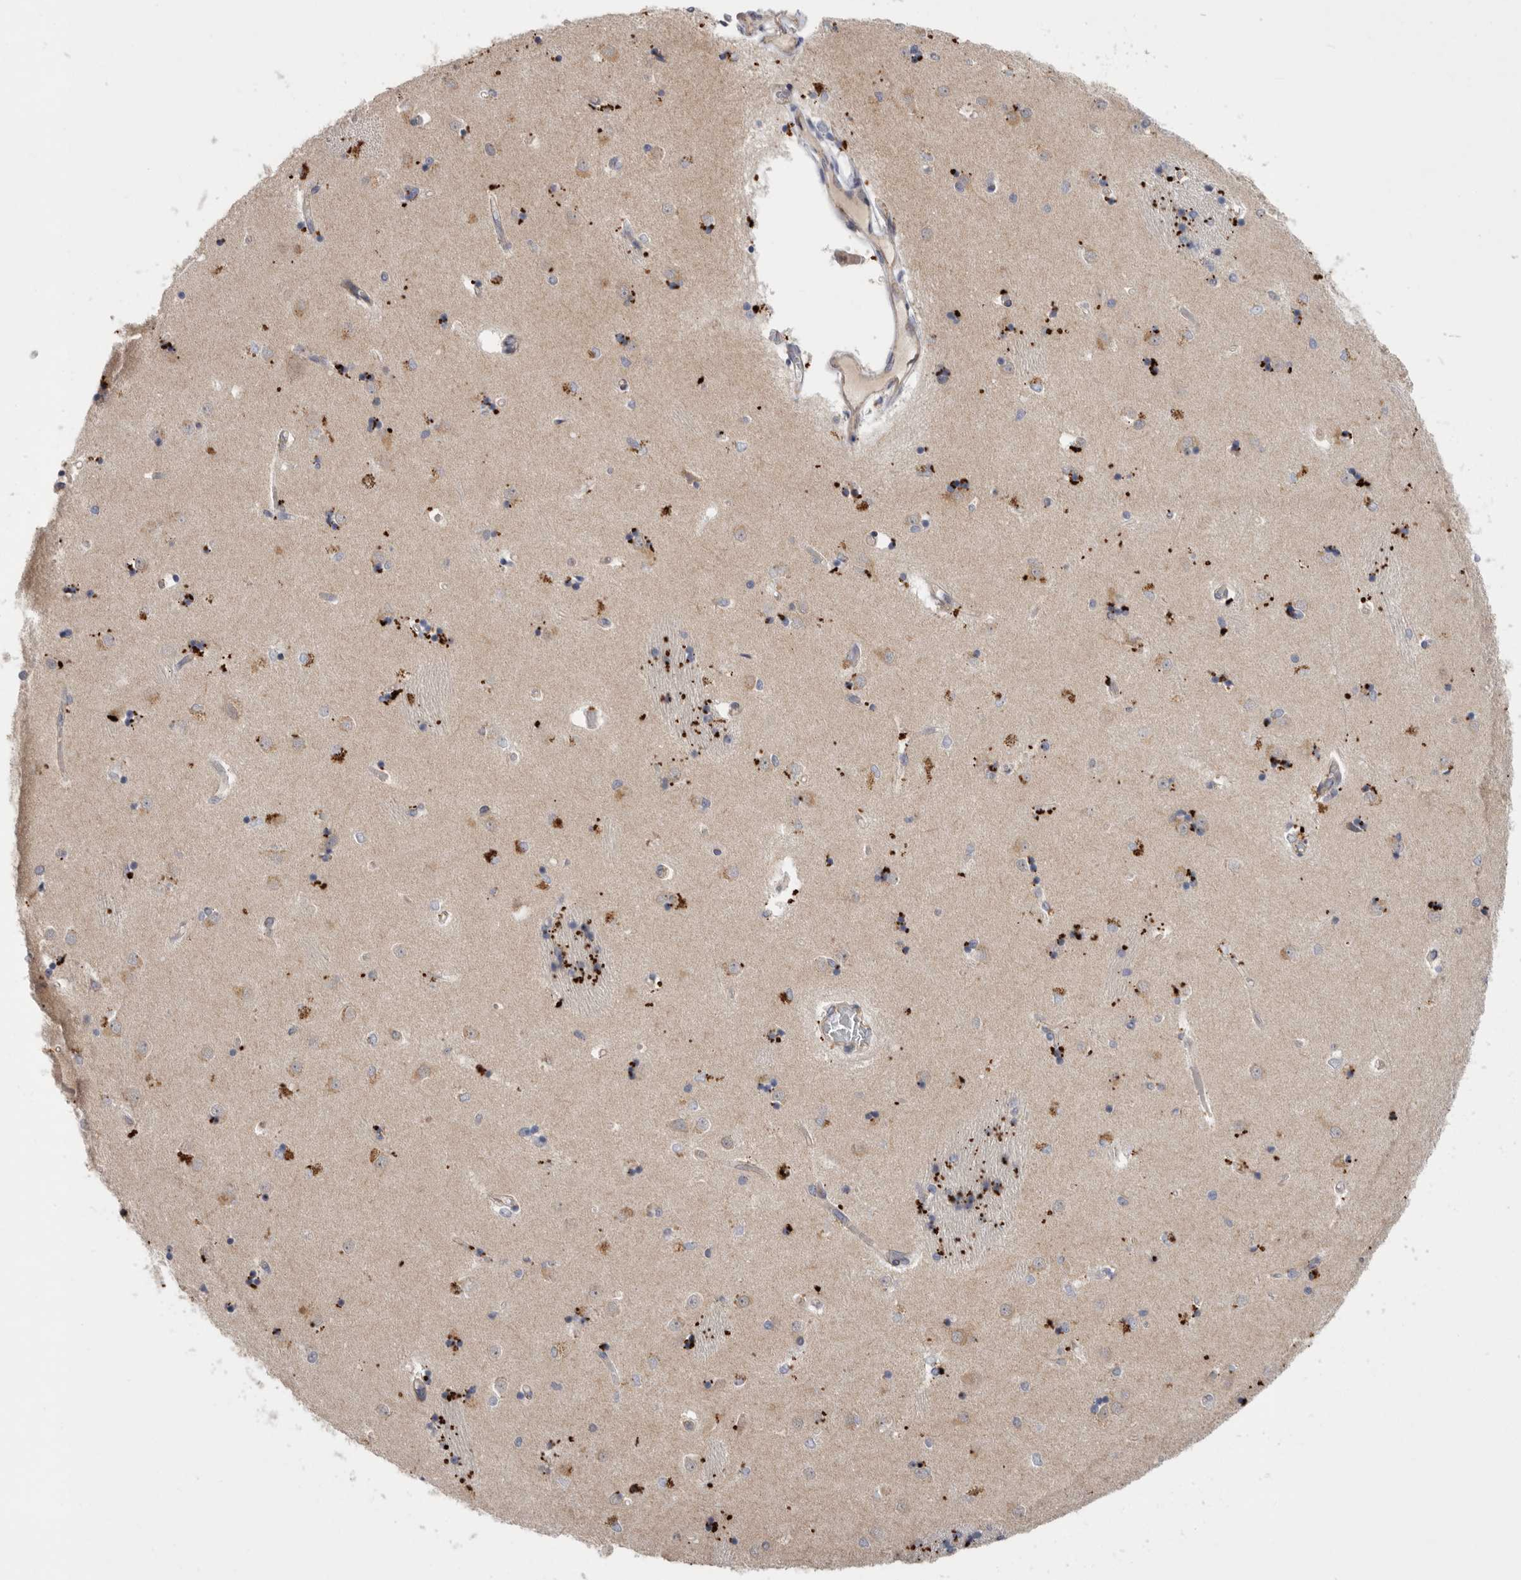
{"staining": {"intensity": "moderate", "quantity": "<25%", "location": "cytoplasmic/membranous"}, "tissue": "caudate", "cell_type": "Glial cells", "image_type": "normal", "snomed": [{"axis": "morphology", "description": "Normal tissue, NOS"}, {"axis": "topography", "description": "Lateral ventricle wall"}], "caption": "High-magnification brightfield microscopy of normal caudate stained with DAB (brown) and counterstained with hematoxylin (blue). glial cells exhibit moderate cytoplasmic/membranous expression is present in approximately<25% of cells.", "gene": "MTFR1L", "patient": {"sex": "male", "age": 45}}